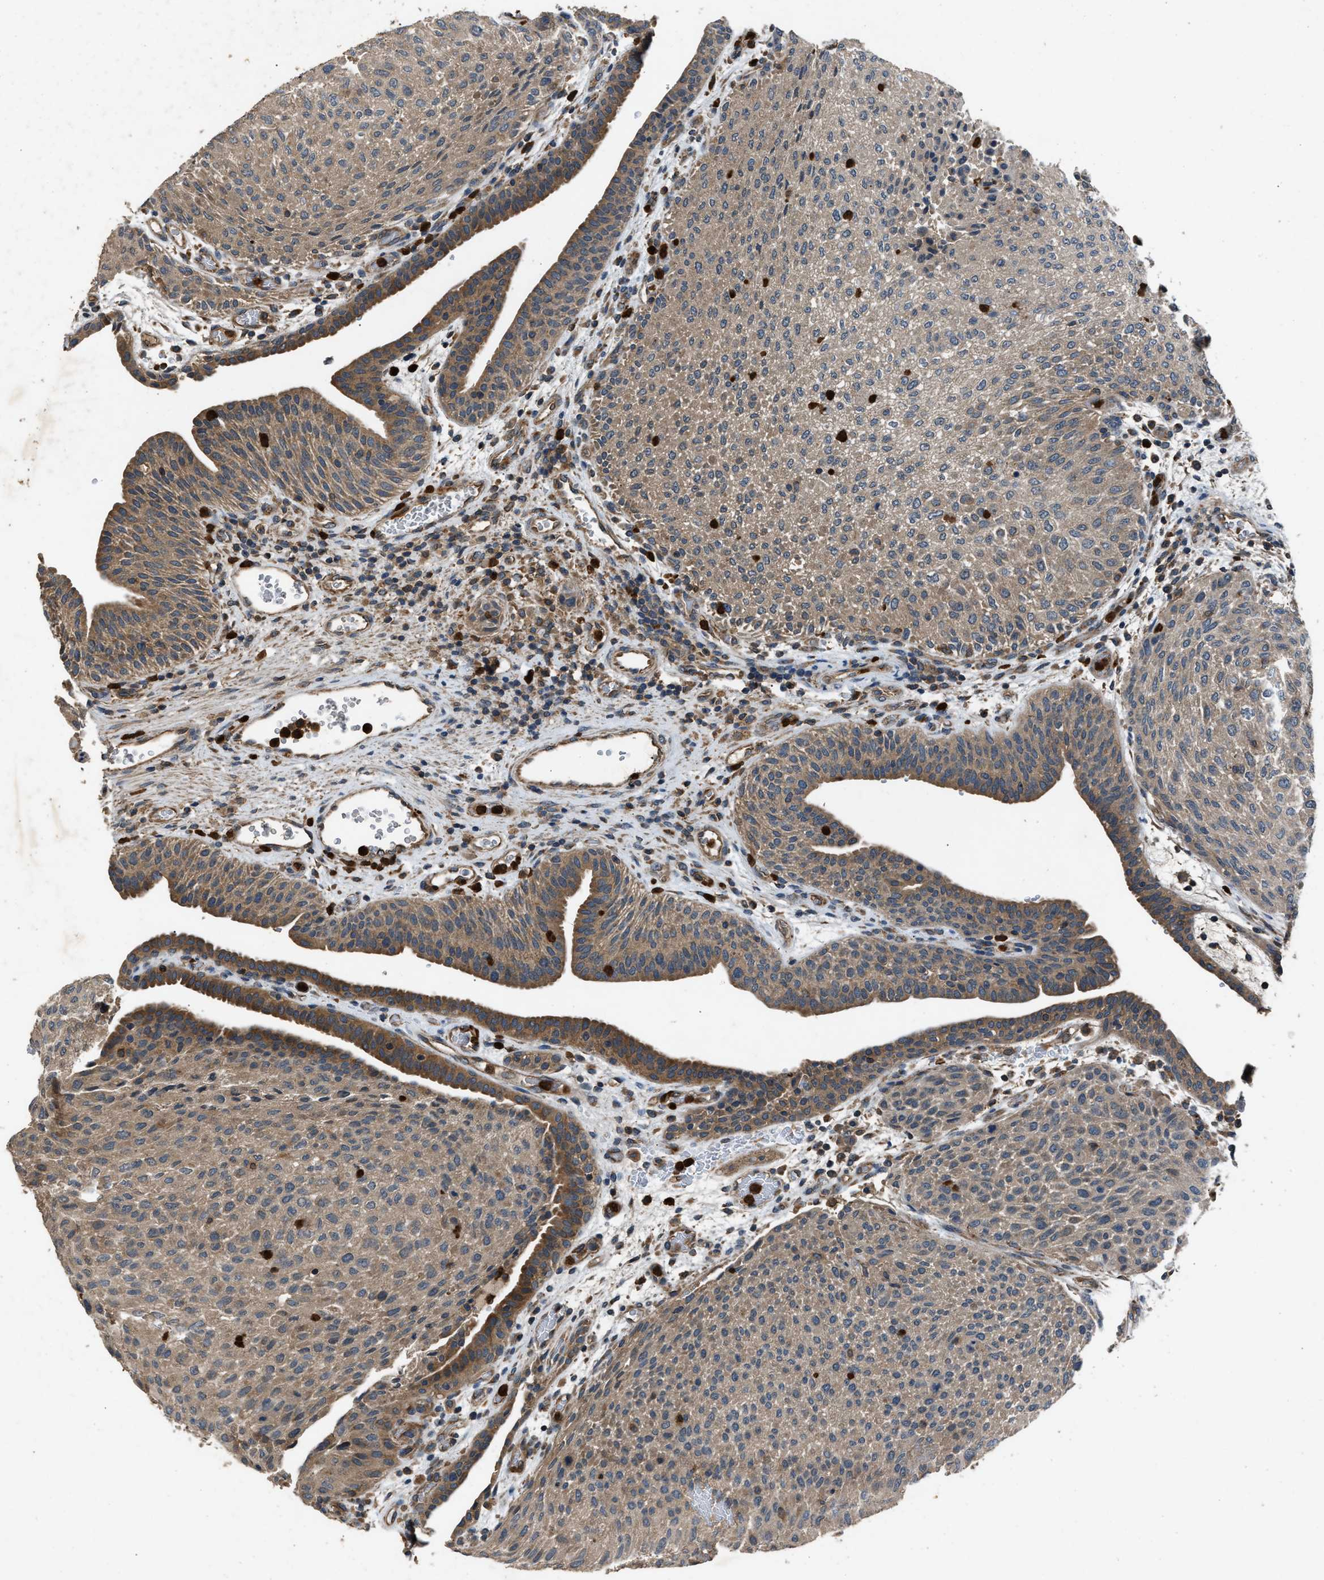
{"staining": {"intensity": "moderate", "quantity": "25%-75%", "location": "cytoplasmic/membranous"}, "tissue": "urothelial cancer", "cell_type": "Tumor cells", "image_type": "cancer", "snomed": [{"axis": "morphology", "description": "Urothelial carcinoma, Low grade"}, {"axis": "morphology", "description": "Urothelial carcinoma, High grade"}, {"axis": "topography", "description": "Urinary bladder"}], "caption": "High-power microscopy captured an IHC histopathology image of high-grade urothelial carcinoma, revealing moderate cytoplasmic/membranous expression in about 25%-75% of tumor cells.", "gene": "PPID", "patient": {"sex": "male", "age": 35}}